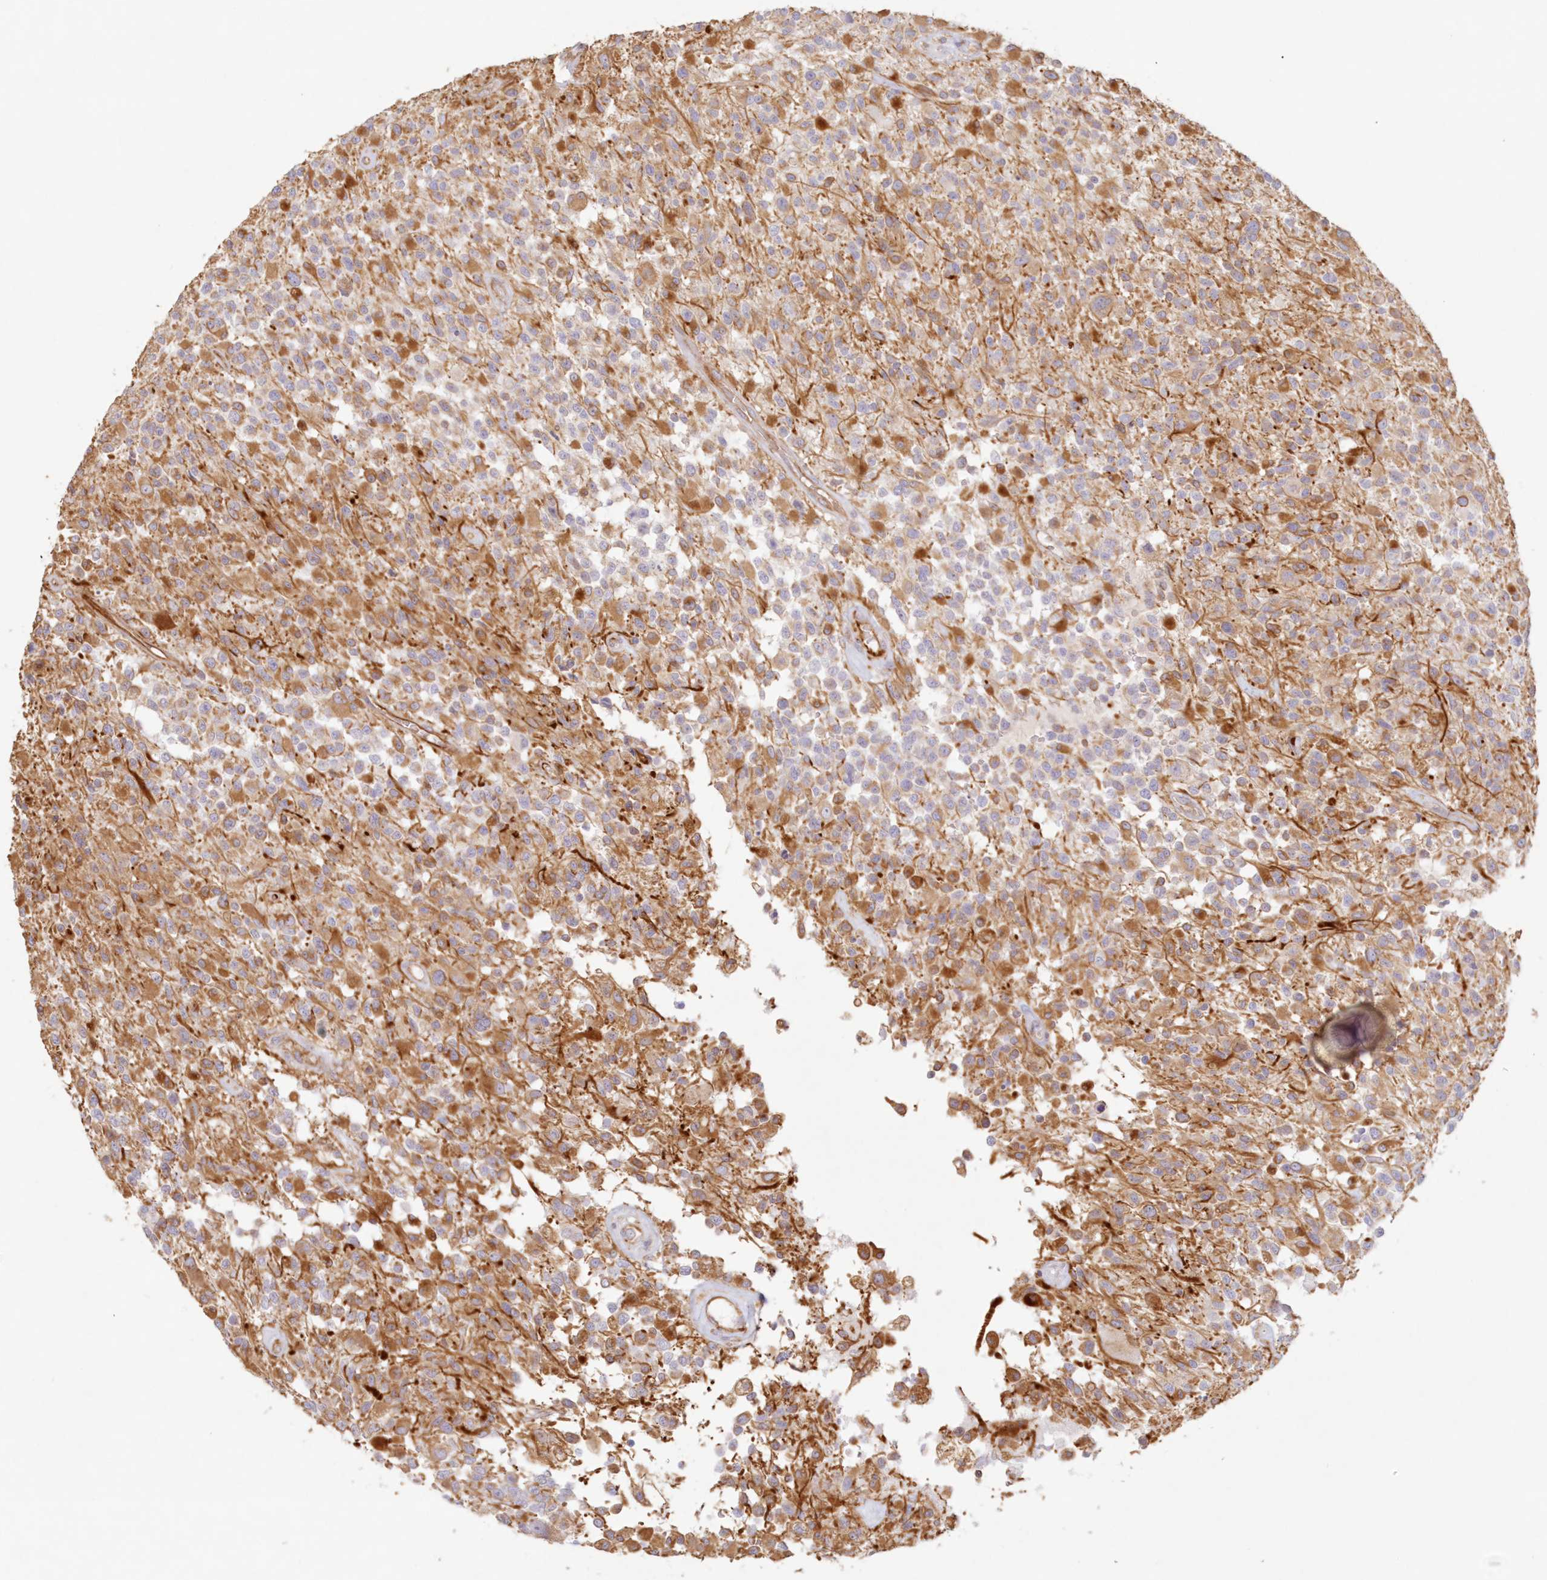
{"staining": {"intensity": "moderate", "quantity": "<25%", "location": "cytoplasmic/membranous"}, "tissue": "glioma", "cell_type": "Tumor cells", "image_type": "cancer", "snomed": [{"axis": "morphology", "description": "Glioma, malignant, High grade"}, {"axis": "morphology", "description": "Glioblastoma, NOS"}, {"axis": "topography", "description": "Brain"}], "caption": "Malignant high-grade glioma stained with a brown dye demonstrates moderate cytoplasmic/membranous positive staining in about <25% of tumor cells.", "gene": "DMRTB1", "patient": {"sex": "male", "age": 60}}